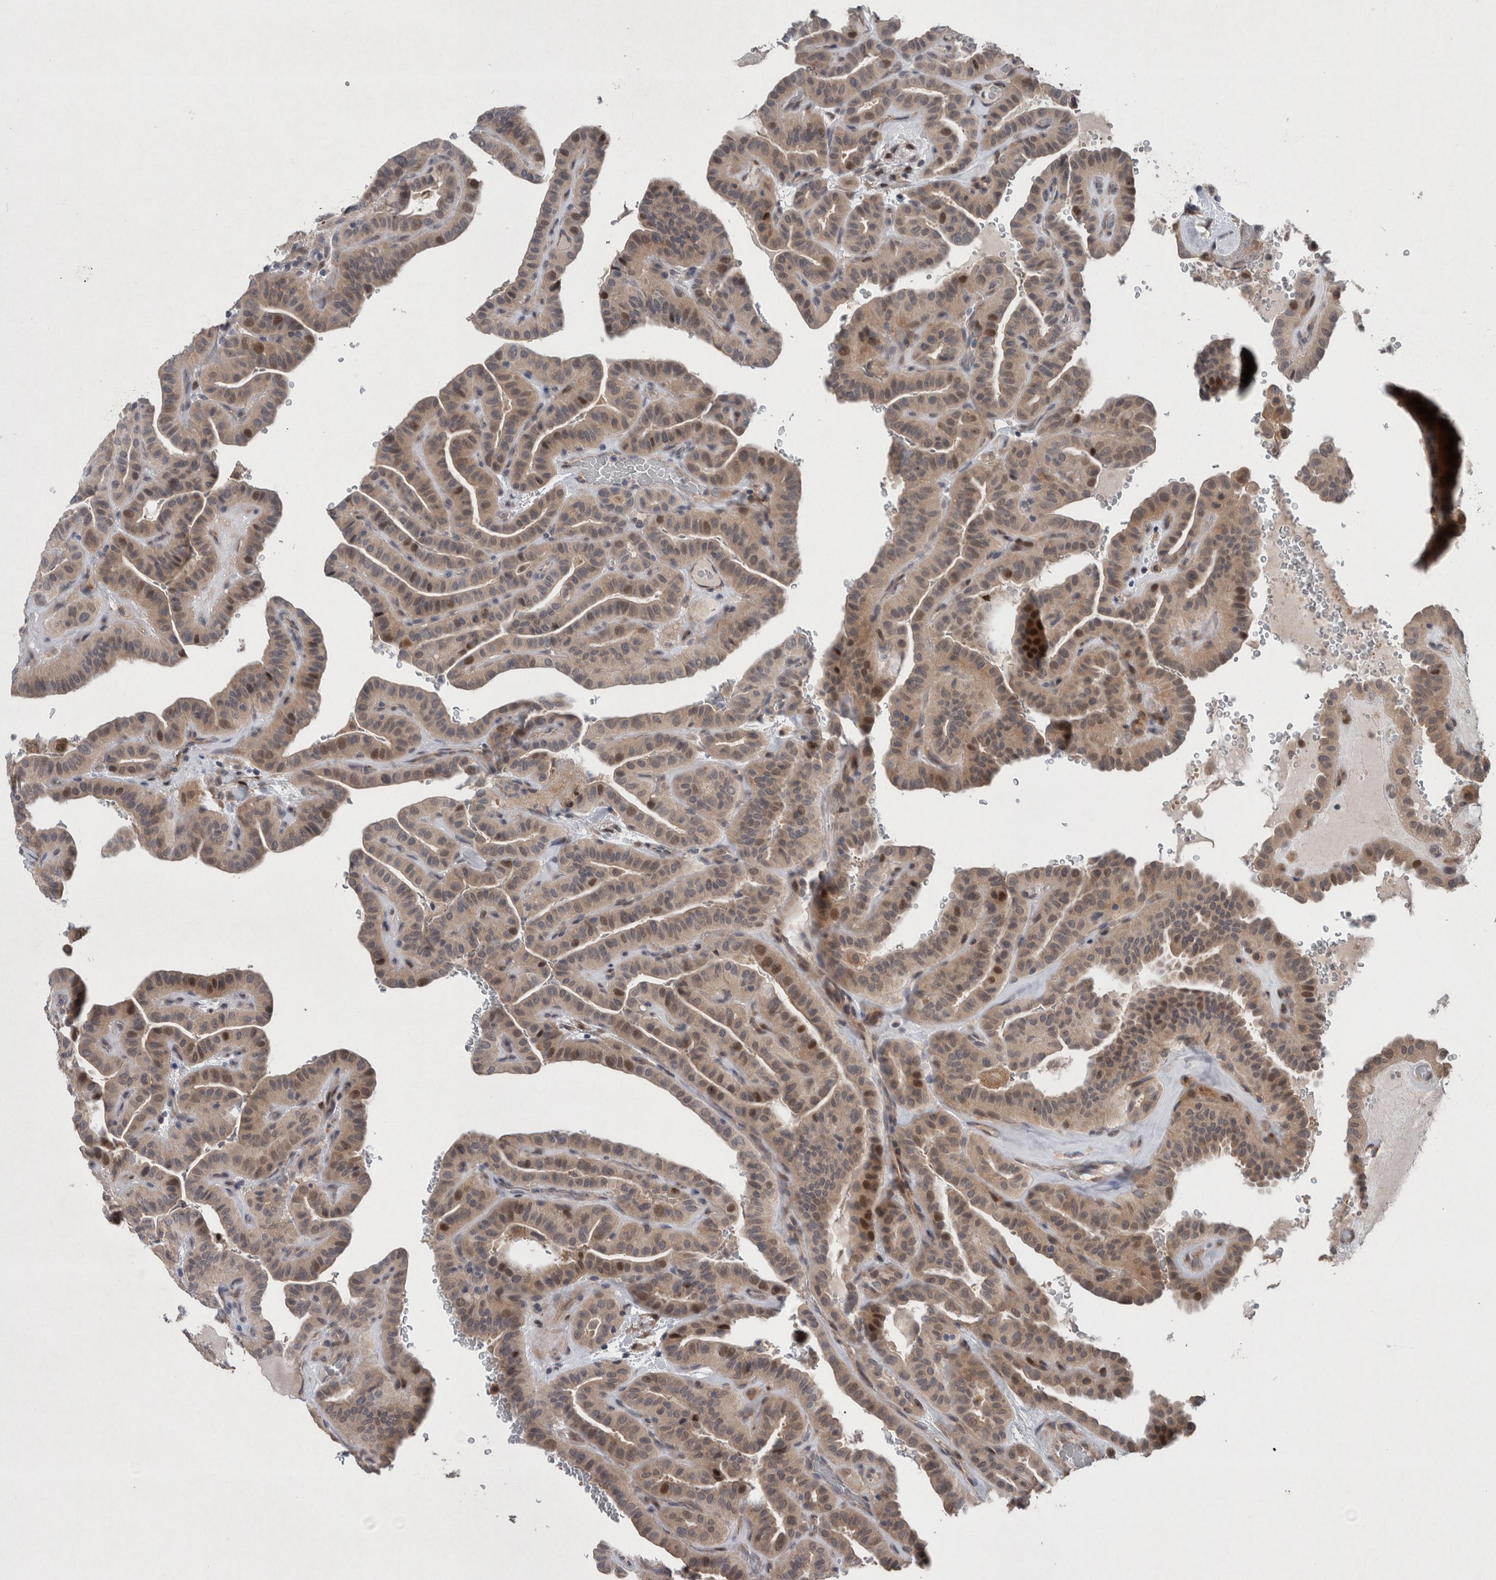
{"staining": {"intensity": "weak", "quantity": "25%-75%", "location": "cytoplasmic/membranous,nuclear"}, "tissue": "thyroid cancer", "cell_type": "Tumor cells", "image_type": "cancer", "snomed": [{"axis": "morphology", "description": "Papillary adenocarcinoma, NOS"}, {"axis": "topography", "description": "Thyroid gland"}], "caption": "Thyroid cancer (papillary adenocarcinoma) was stained to show a protein in brown. There is low levels of weak cytoplasmic/membranous and nuclear expression in about 25%-75% of tumor cells.", "gene": "GIMAP6", "patient": {"sex": "male", "age": 77}}